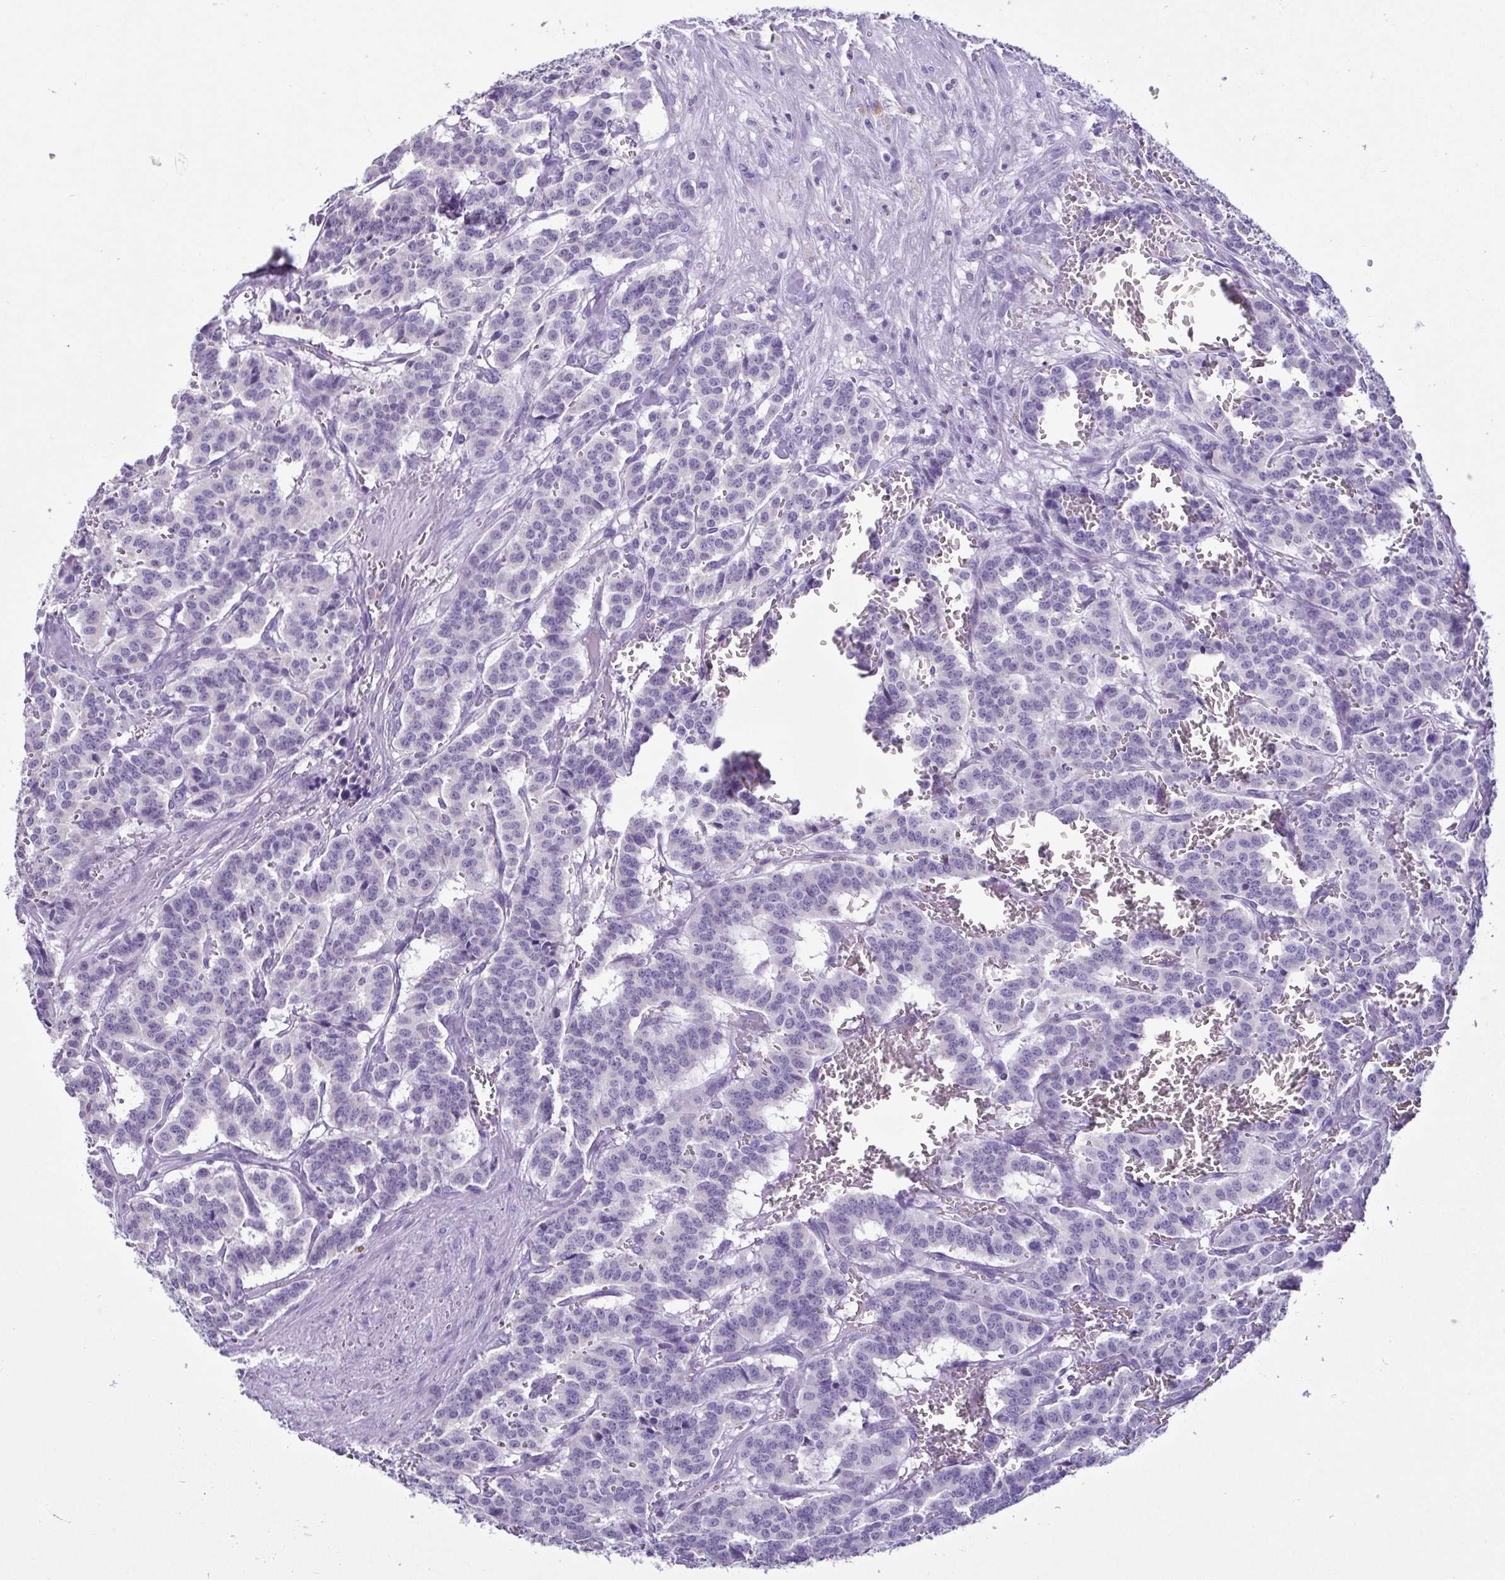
{"staining": {"intensity": "negative", "quantity": "none", "location": "none"}, "tissue": "carcinoid", "cell_type": "Tumor cells", "image_type": "cancer", "snomed": [{"axis": "morphology", "description": "Normal tissue, NOS"}, {"axis": "morphology", "description": "Carcinoid, malignant, NOS"}, {"axis": "topography", "description": "Lung"}], "caption": "IHC histopathology image of neoplastic tissue: carcinoid stained with DAB (3,3'-diaminobenzidine) demonstrates no significant protein expression in tumor cells.", "gene": "CBY2", "patient": {"sex": "female", "age": 46}}